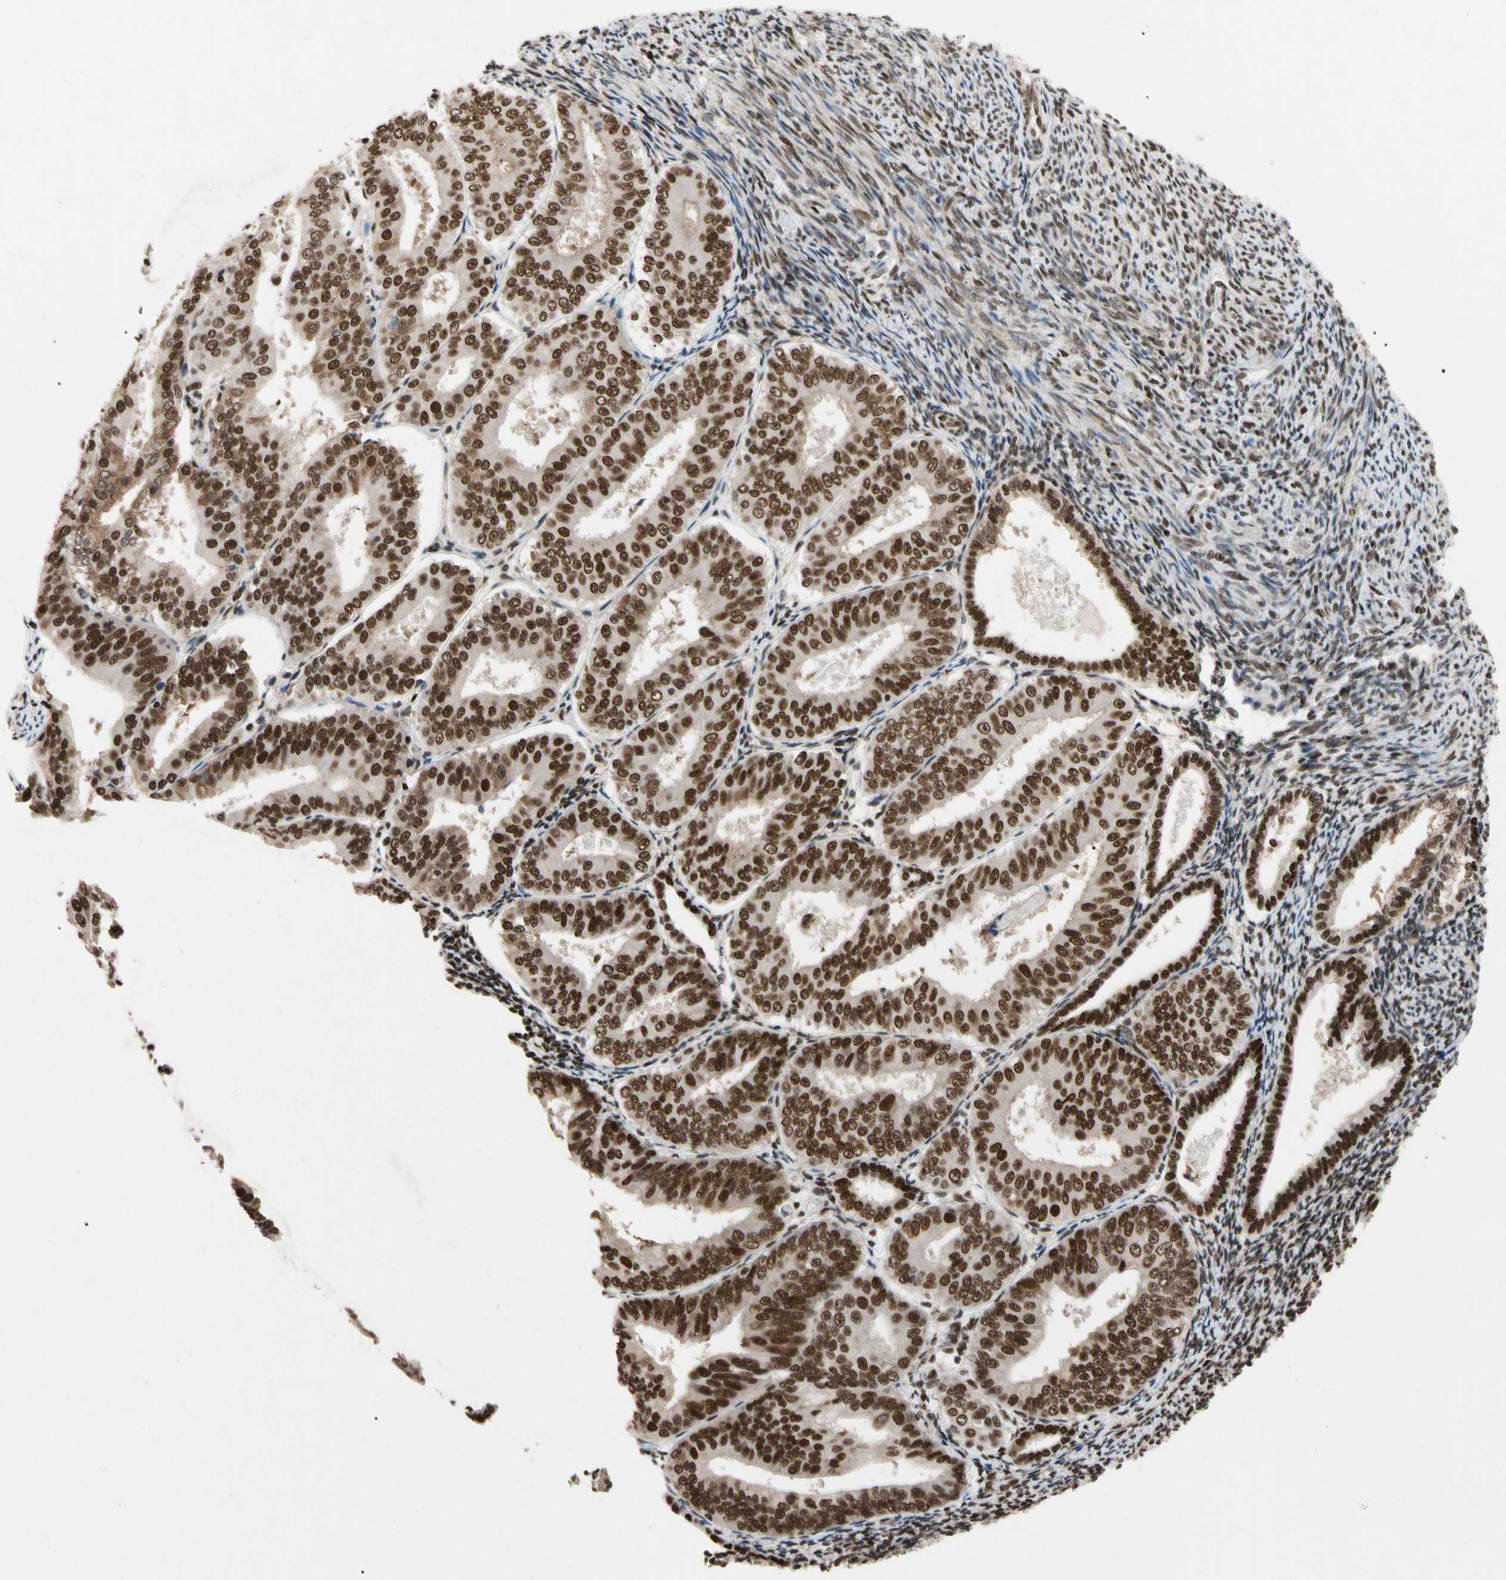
{"staining": {"intensity": "strong", "quantity": ">75%", "location": "nuclear"}, "tissue": "endometrial cancer", "cell_type": "Tumor cells", "image_type": "cancer", "snomed": [{"axis": "morphology", "description": "Adenocarcinoma, NOS"}, {"axis": "topography", "description": "Endometrium"}], "caption": "Protein expression analysis of human adenocarcinoma (endometrial) reveals strong nuclear positivity in about >75% of tumor cells. (brown staining indicates protein expression, while blue staining denotes nuclei).", "gene": "FAM98B", "patient": {"sex": "female", "age": 63}}